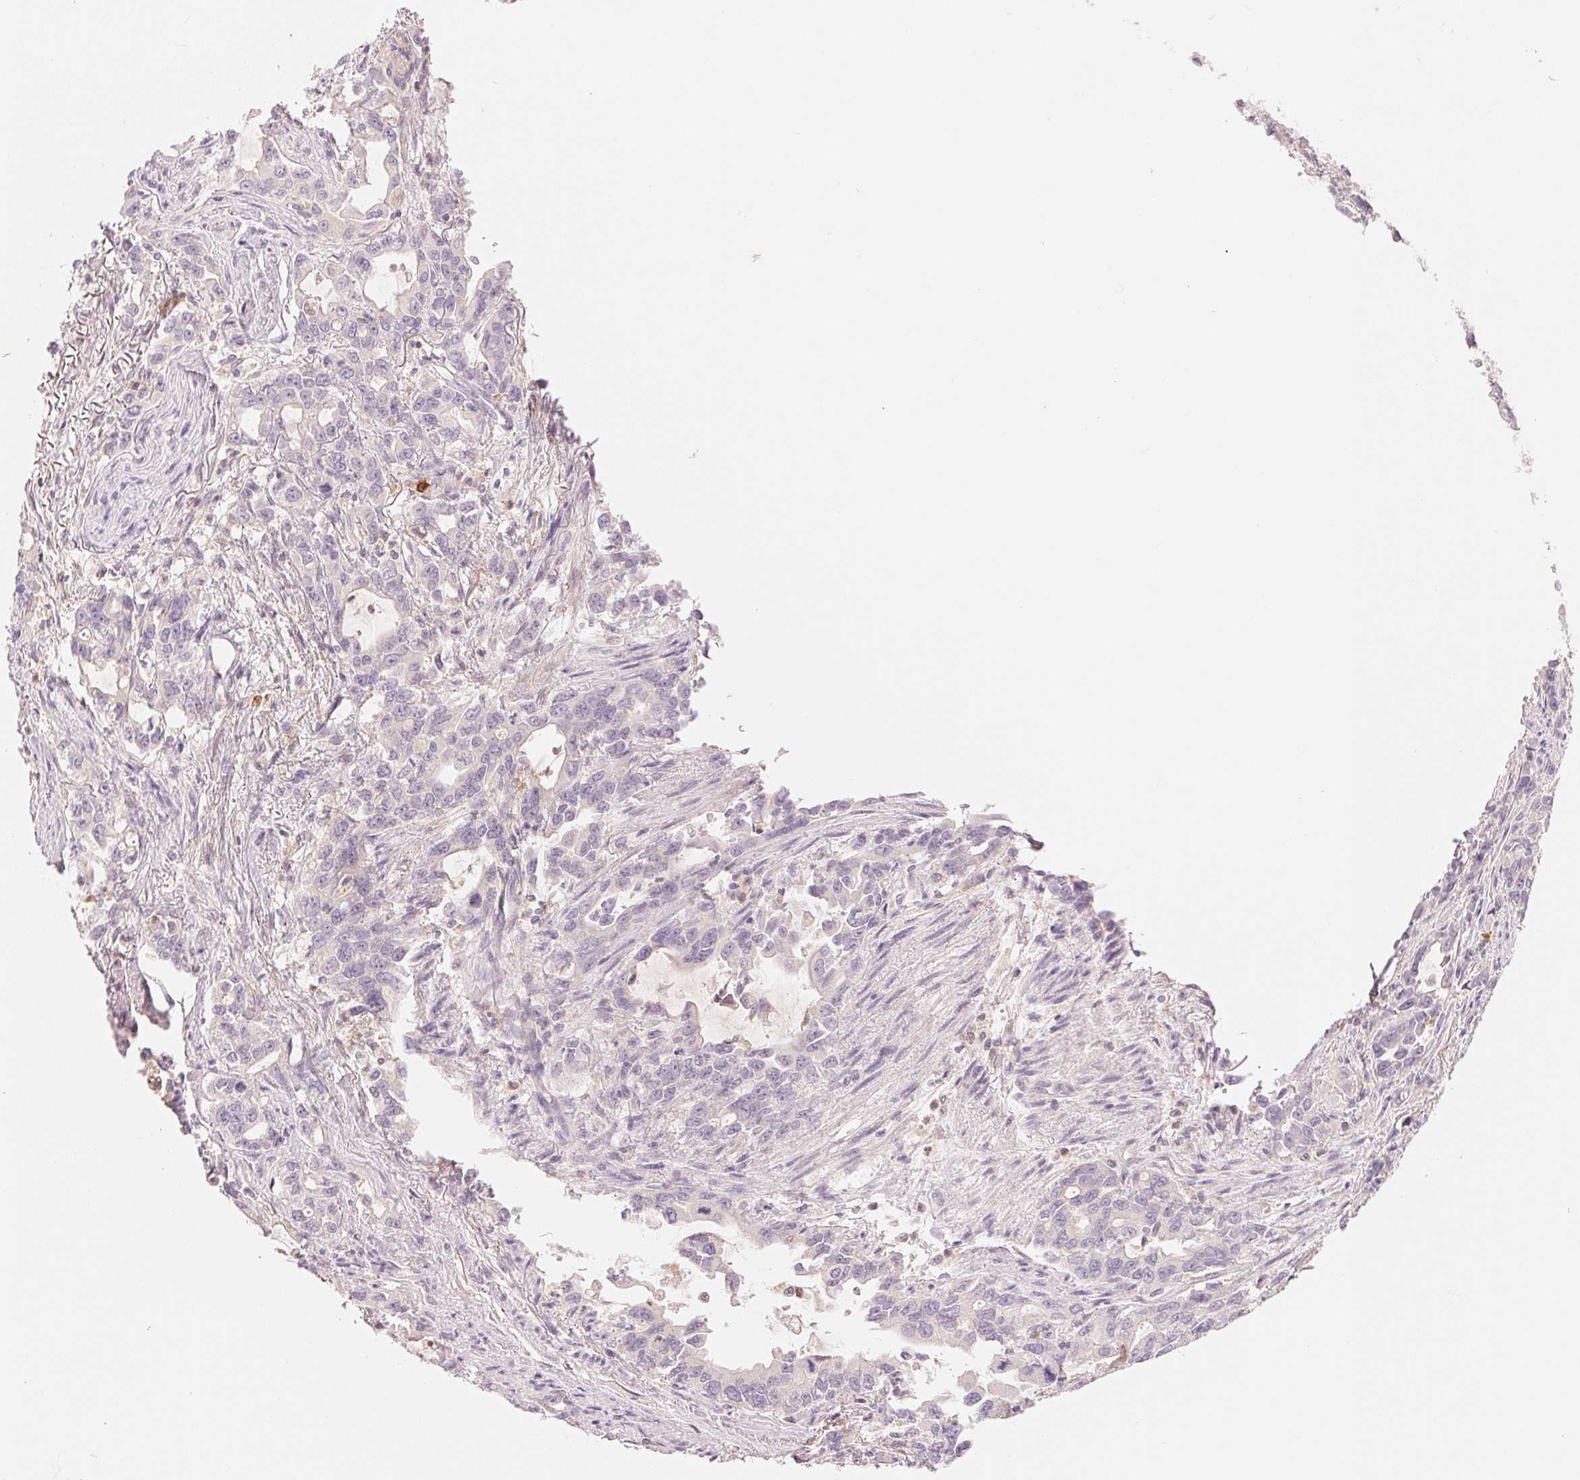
{"staining": {"intensity": "negative", "quantity": "none", "location": "none"}, "tissue": "stomach cancer", "cell_type": "Tumor cells", "image_type": "cancer", "snomed": [{"axis": "morphology", "description": "Adenocarcinoma, NOS"}, {"axis": "topography", "description": "Stomach, upper"}], "caption": "Immunohistochemistry (IHC) photomicrograph of neoplastic tissue: human stomach cancer (adenocarcinoma) stained with DAB (3,3'-diaminobenzidine) demonstrates no significant protein staining in tumor cells.", "gene": "RMDN2", "patient": {"sex": "male", "age": 85}}